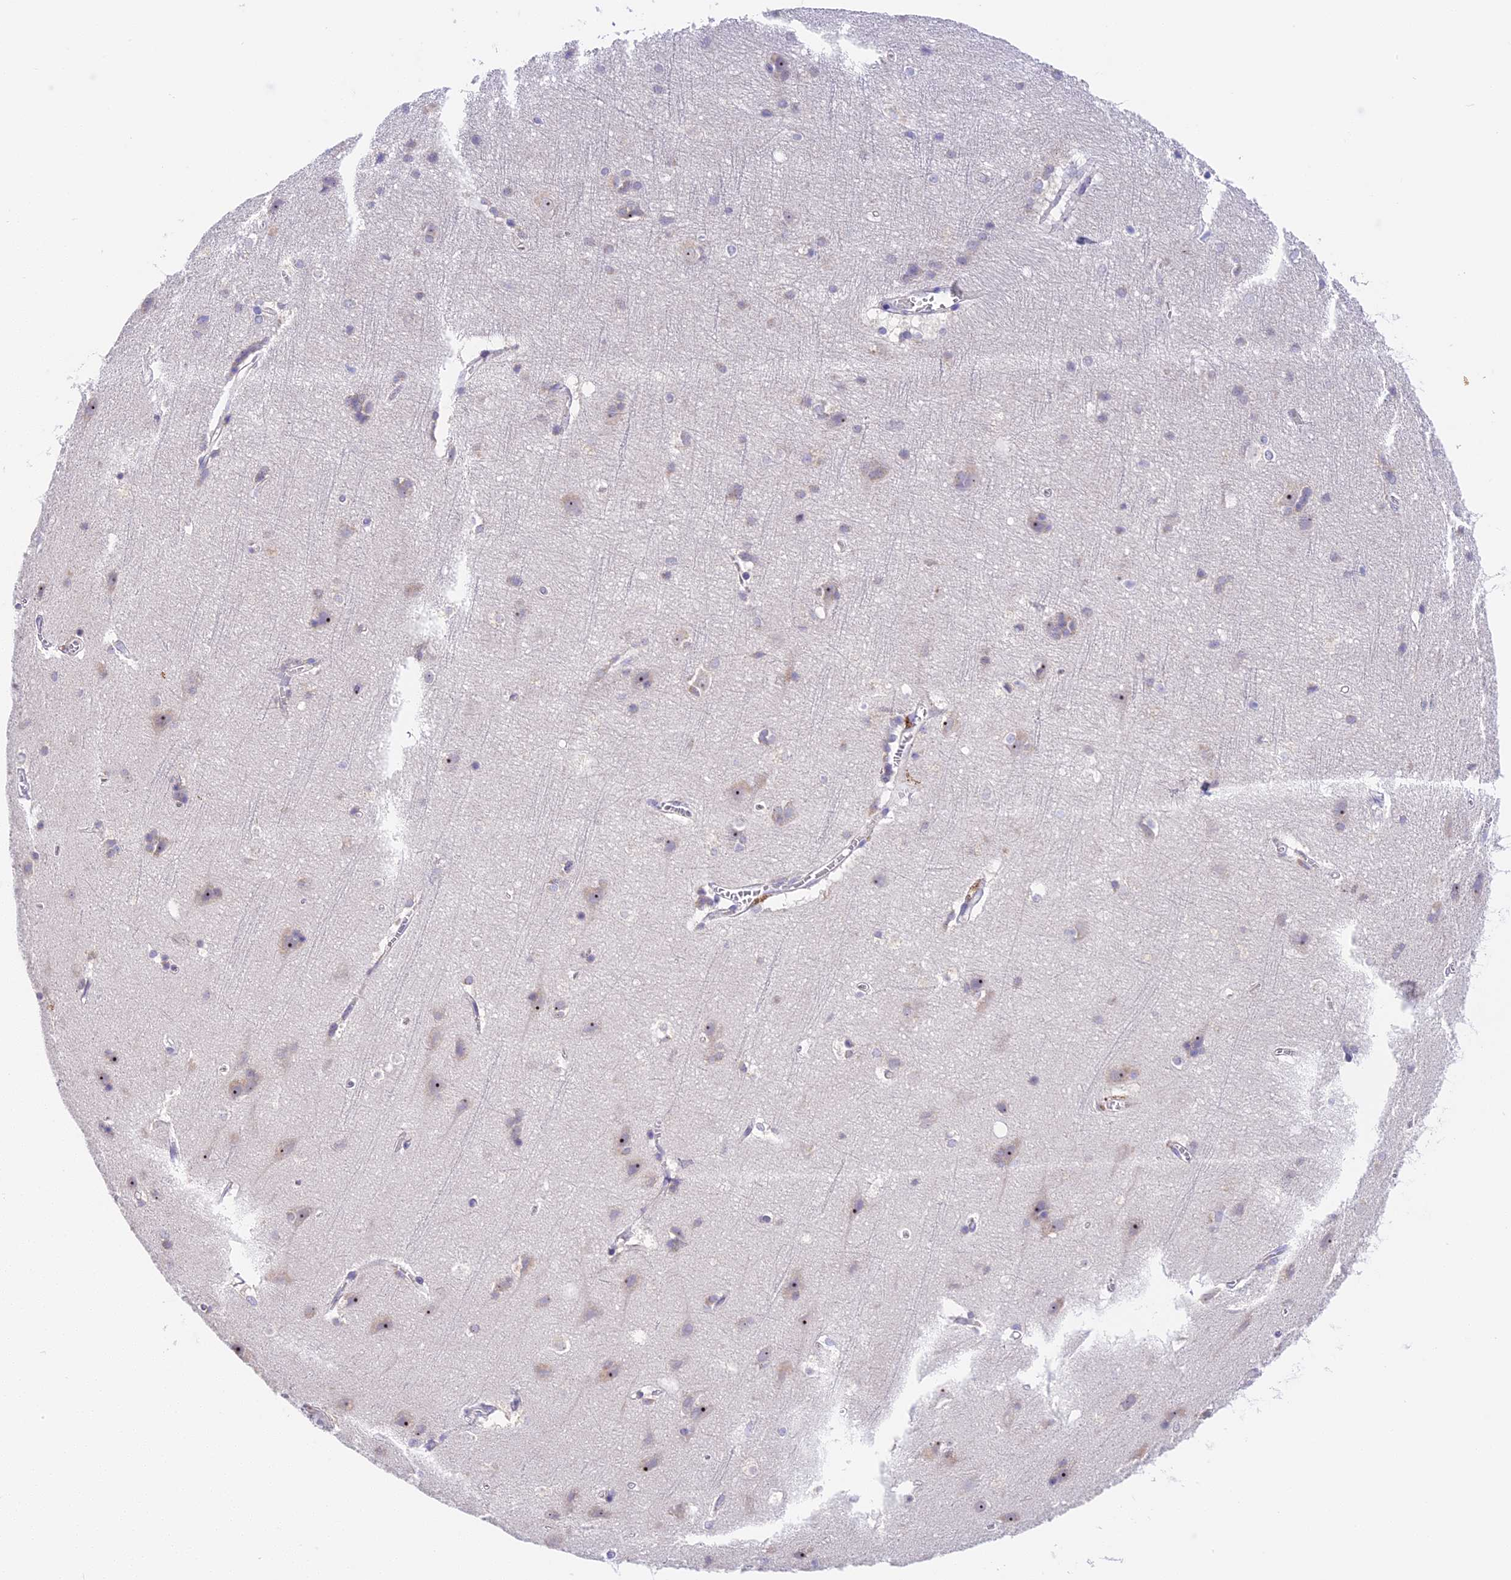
{"staining": {"intensity": "negative", "quantity": "none", "location": "none"}, "tissue": "cerebral cortex", "cell_type": "Endothelial cells", "image_type": "normal", "snomed": [{"axis": "morphology", "description": "Normal tissue, NOS"}, {"axis": "topography", "description": "Cerebral cortex"}], "caption": "High power microscopy micrograph of an IHC micrograph of benign cerebral cortex, revealing no significant staining in endothelial cells. The staining was performed using DAB to visualize the protein expression in brown, while the nuclei were stained in blue with hematoxylin (Magnification: 20x).", "gene": "RAD51", "patient": {"sex": "male", "age": 54}}